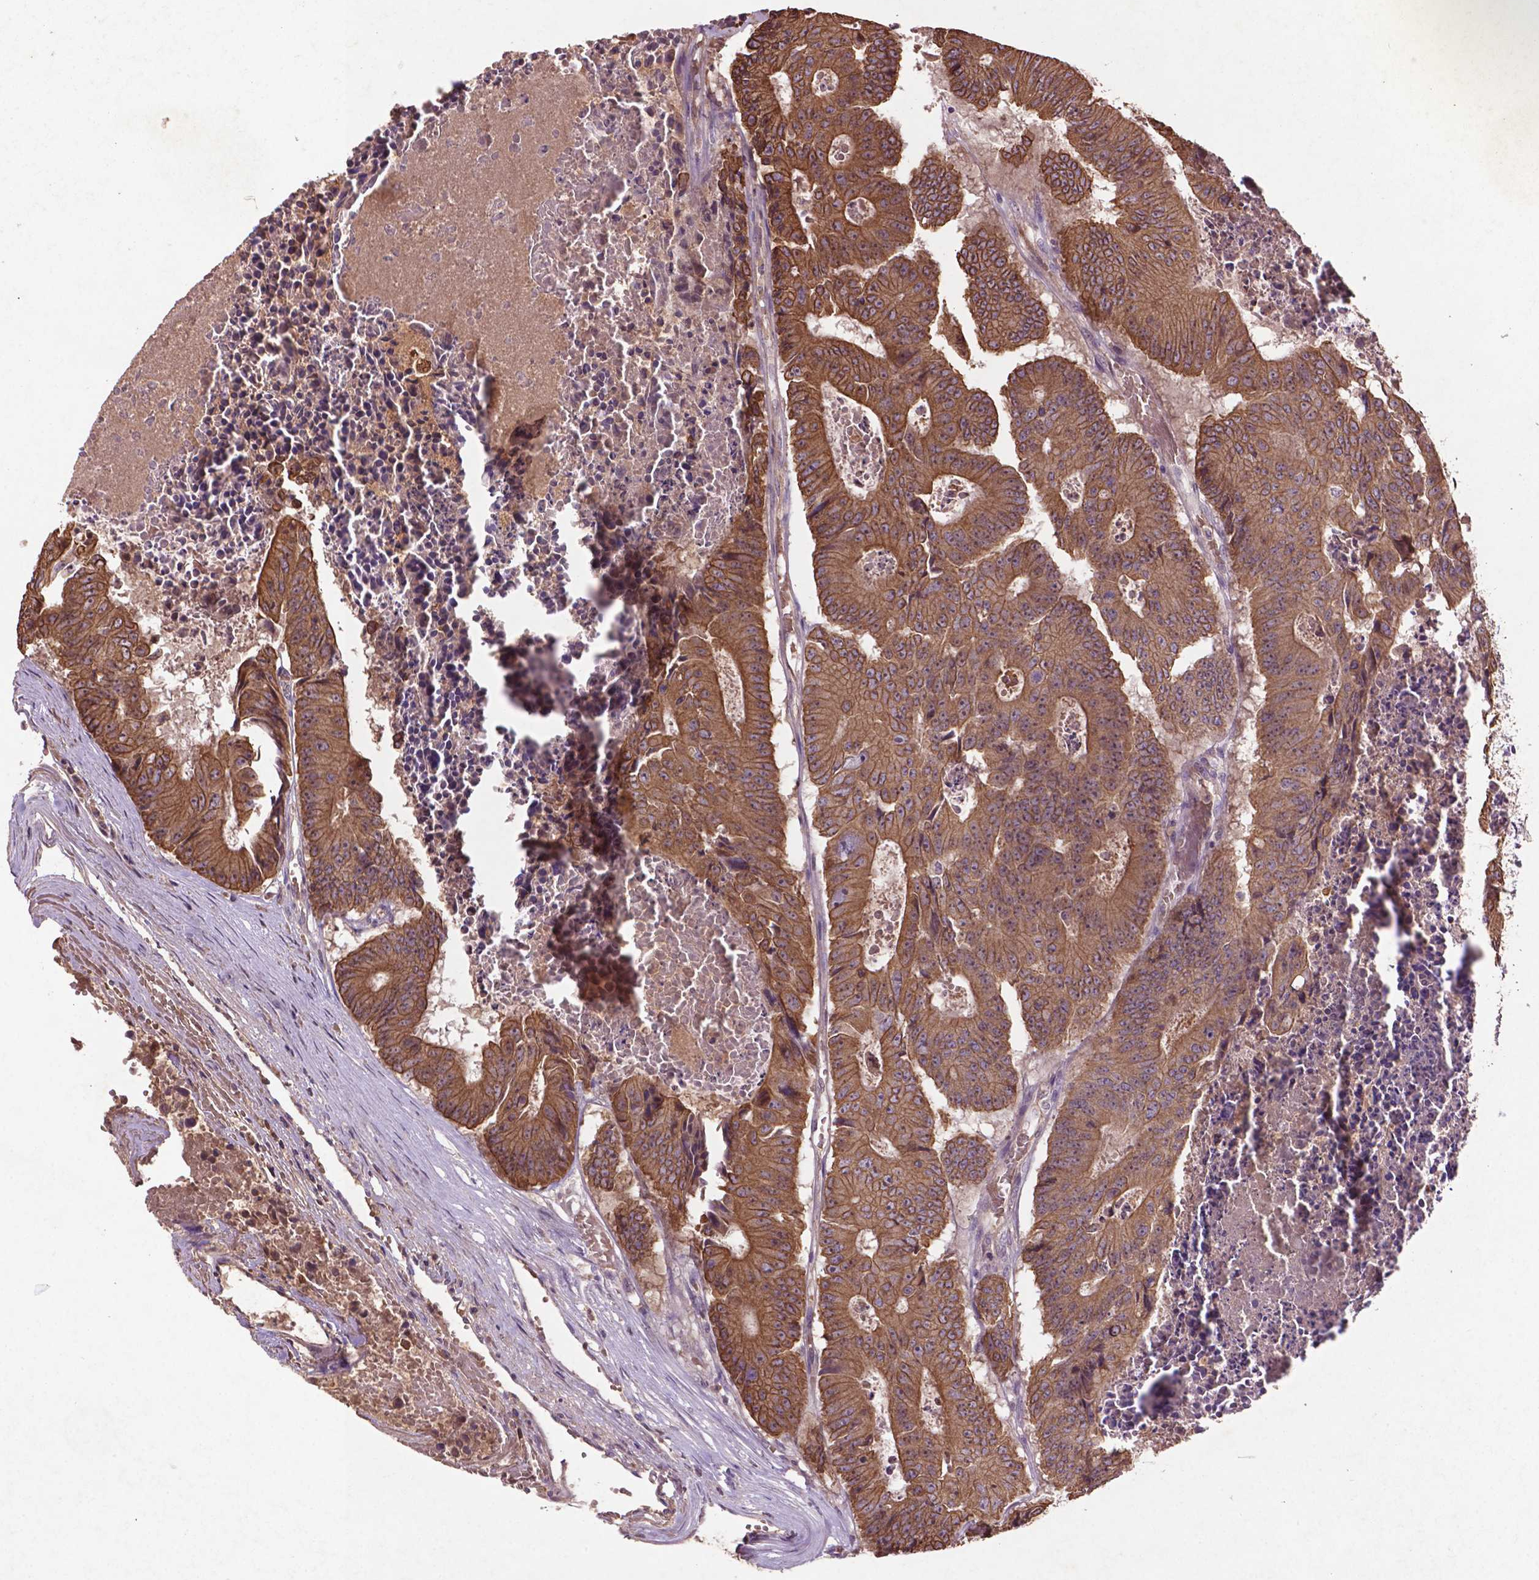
{"staining": {"intensity": "moderate", "quantity": ">75%", "location": "cytoplasmic/membranous"}, "tissue": "colorectal cancer", "cell_type": "Tumor cells", "image_type": "cancer", "snomed": [{"axis": "morphology", "description": "Adenocarcinoma, NOS"}, {"axis": "topography", "description": "Colon"}], "caption": "Colorectal cancer (adenocarcinoma) stained with DAB immunohistochemistry shows medium levels of moderate cytoplasmic/membranous positivity in approximately >75% of tumor cells.", "gene": "COQ2", "patient": {"sex": "male", "age": 87}}